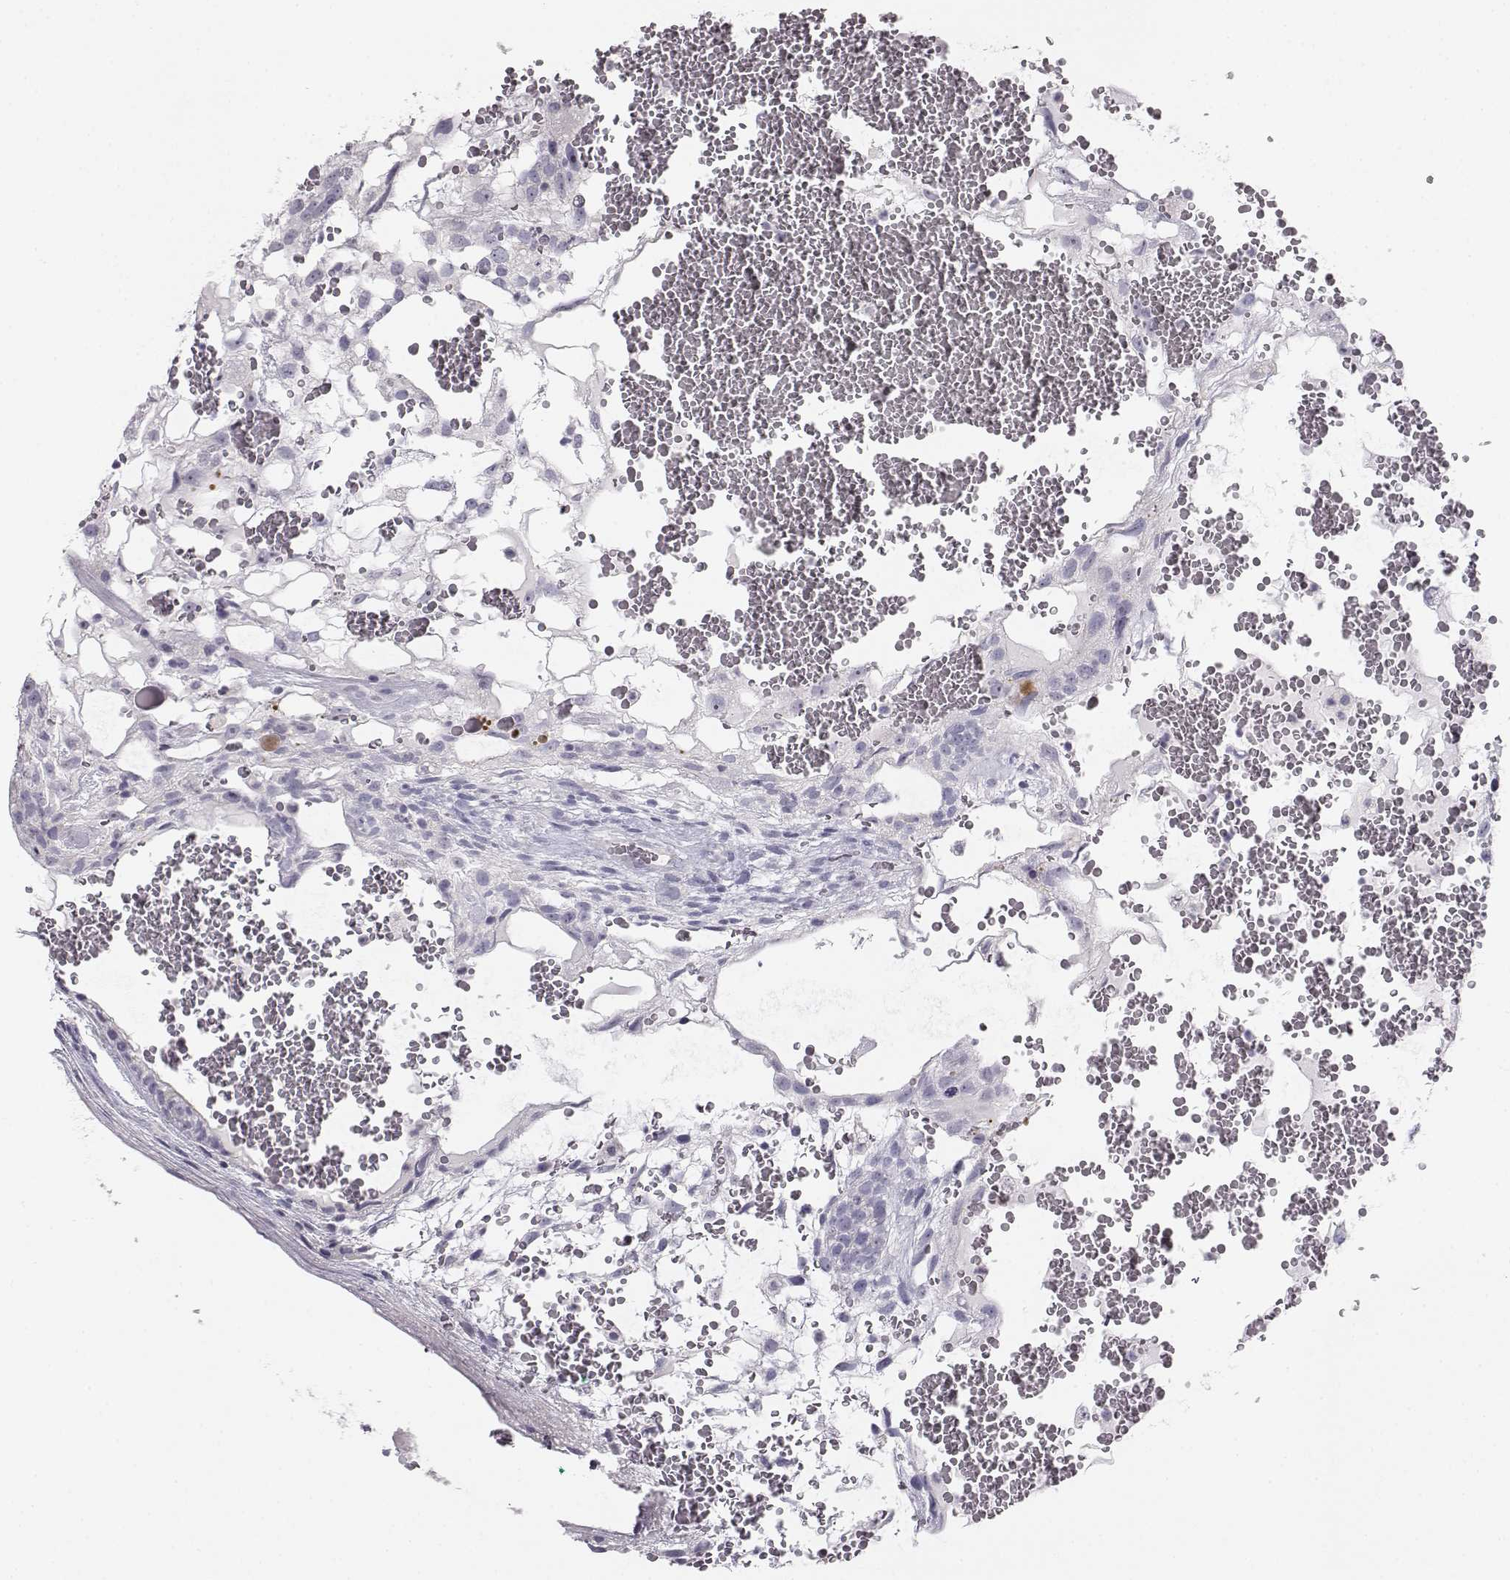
{"staining": {"intensity": "negative", "quantity": "none", "location": "none"}, "tissue": "testis cancer", "cell_type": "Tumor cells", "image_type": "cancer", "snomed": [{"axis": "morphology", "description": "Normal tissue, NOS"}, {"axis": "morphology", "description": "Carcinoma, Embryonal, NOS"}, {"axis": "topography", "description": "Testis"}], "caption": "Human testis embryonal carcinoma stained for a protein using immunohistochemistry exhibits no positivity in tumor cells.", "gene": "MYCBPAP", "patient": {"sex": "male", "age": 32}}